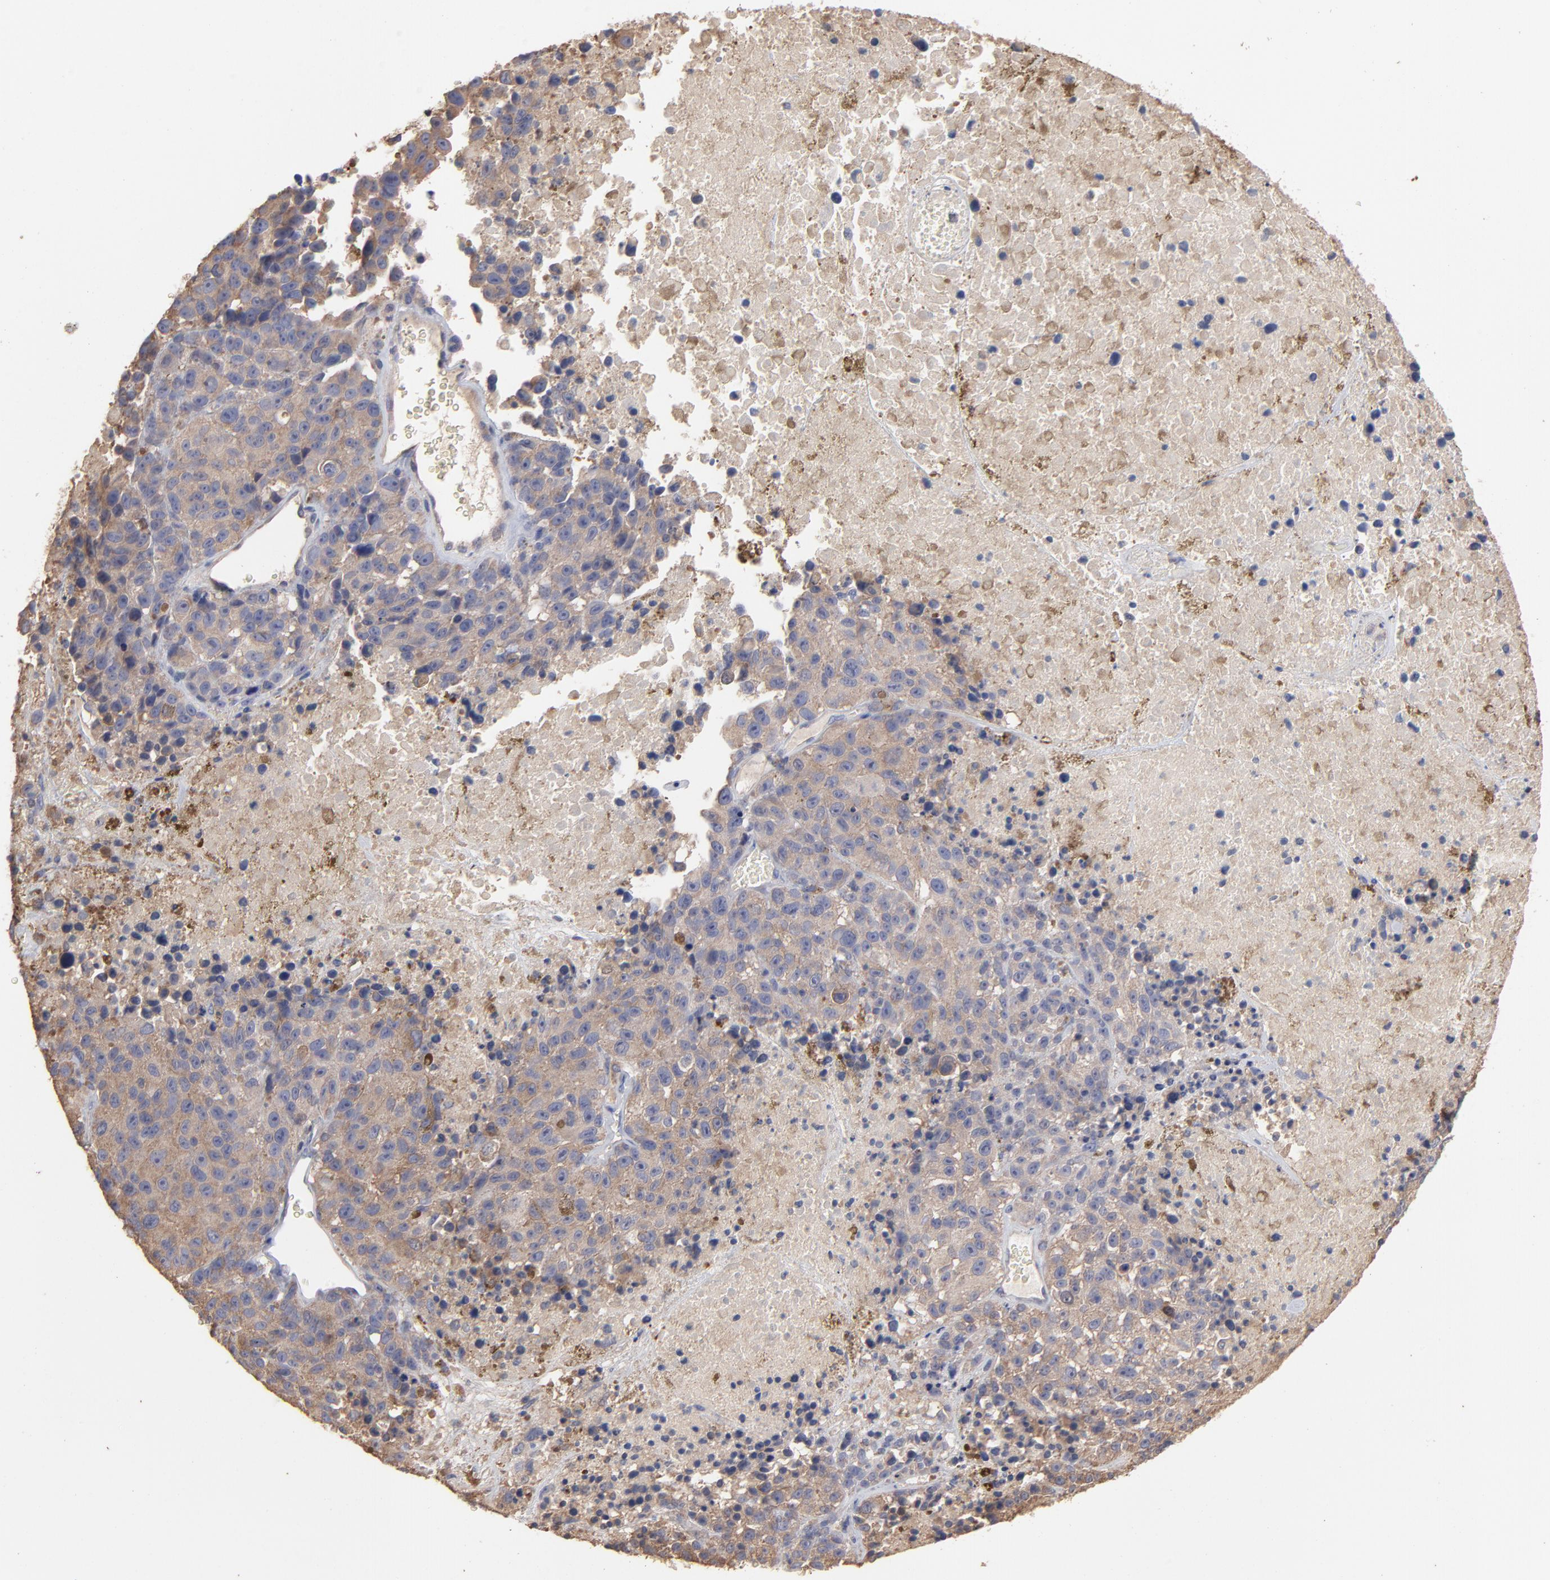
{"staining": {"intensity": "moderate", "quantity": ">75%", "location": "cytoplasmic/membranous"}, "tissue": "melanoma", "cell_type": "Tumor cells", "image_type": "cancer", "snomed": [{"axis": "morphology", "description": "Malignant melanoma, Metastatic site"}, {"axis": "topography", "description": "Cerebral cortex"}], "caption": "Tumor cells exhibit medium levels of moderate cytoplasmic/membranous expression in approximately >75% of cells in human malignant melanoma (metastatic site). Nuclei are stained in blue.", "gene": "TANGO2", "patient": {"sex": "female", "age": 52}}